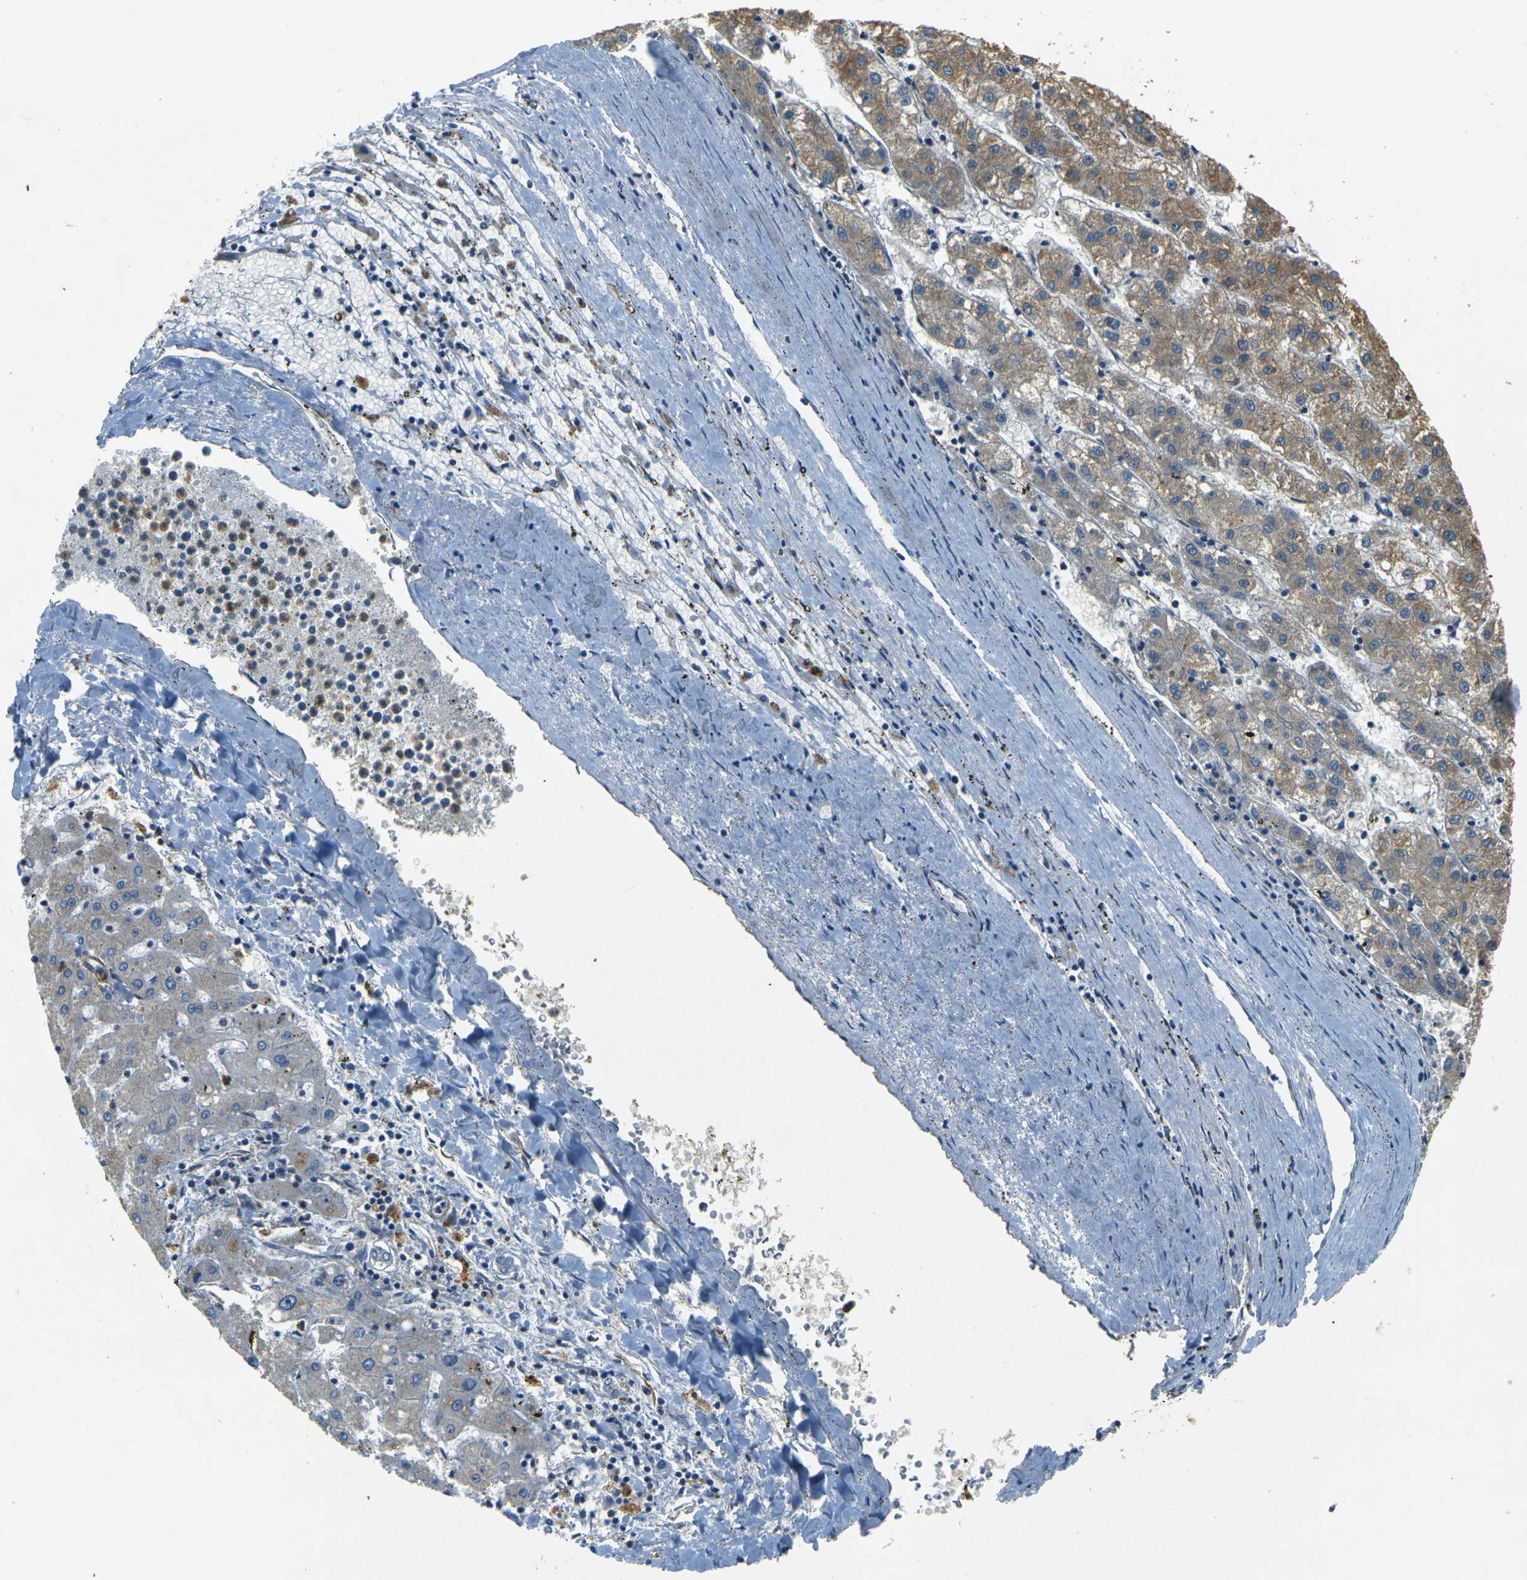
{"staining": {"intensity": "moderate", "quantity": ">75%", "location": "cytoplasmic/membranous"}, "tissue": "liver cancer", "cell_type": "Tumor cells", "image_type": "cancer", "snomed": [{"axis": "morphology", "description": "Carcinoma, Hepatocellular, NOS"}, {"axis": "topography", "description": "Liver"}], "caption": "Brown immunohistochemical staining in human hepatocellular carcinoma (liver) exhibits moderate cytoplasmic/membranous positivity in approximately >75% of tumor cells.", "gene": "EPHA7", "patient": {"sex": "male", "age": 72}}